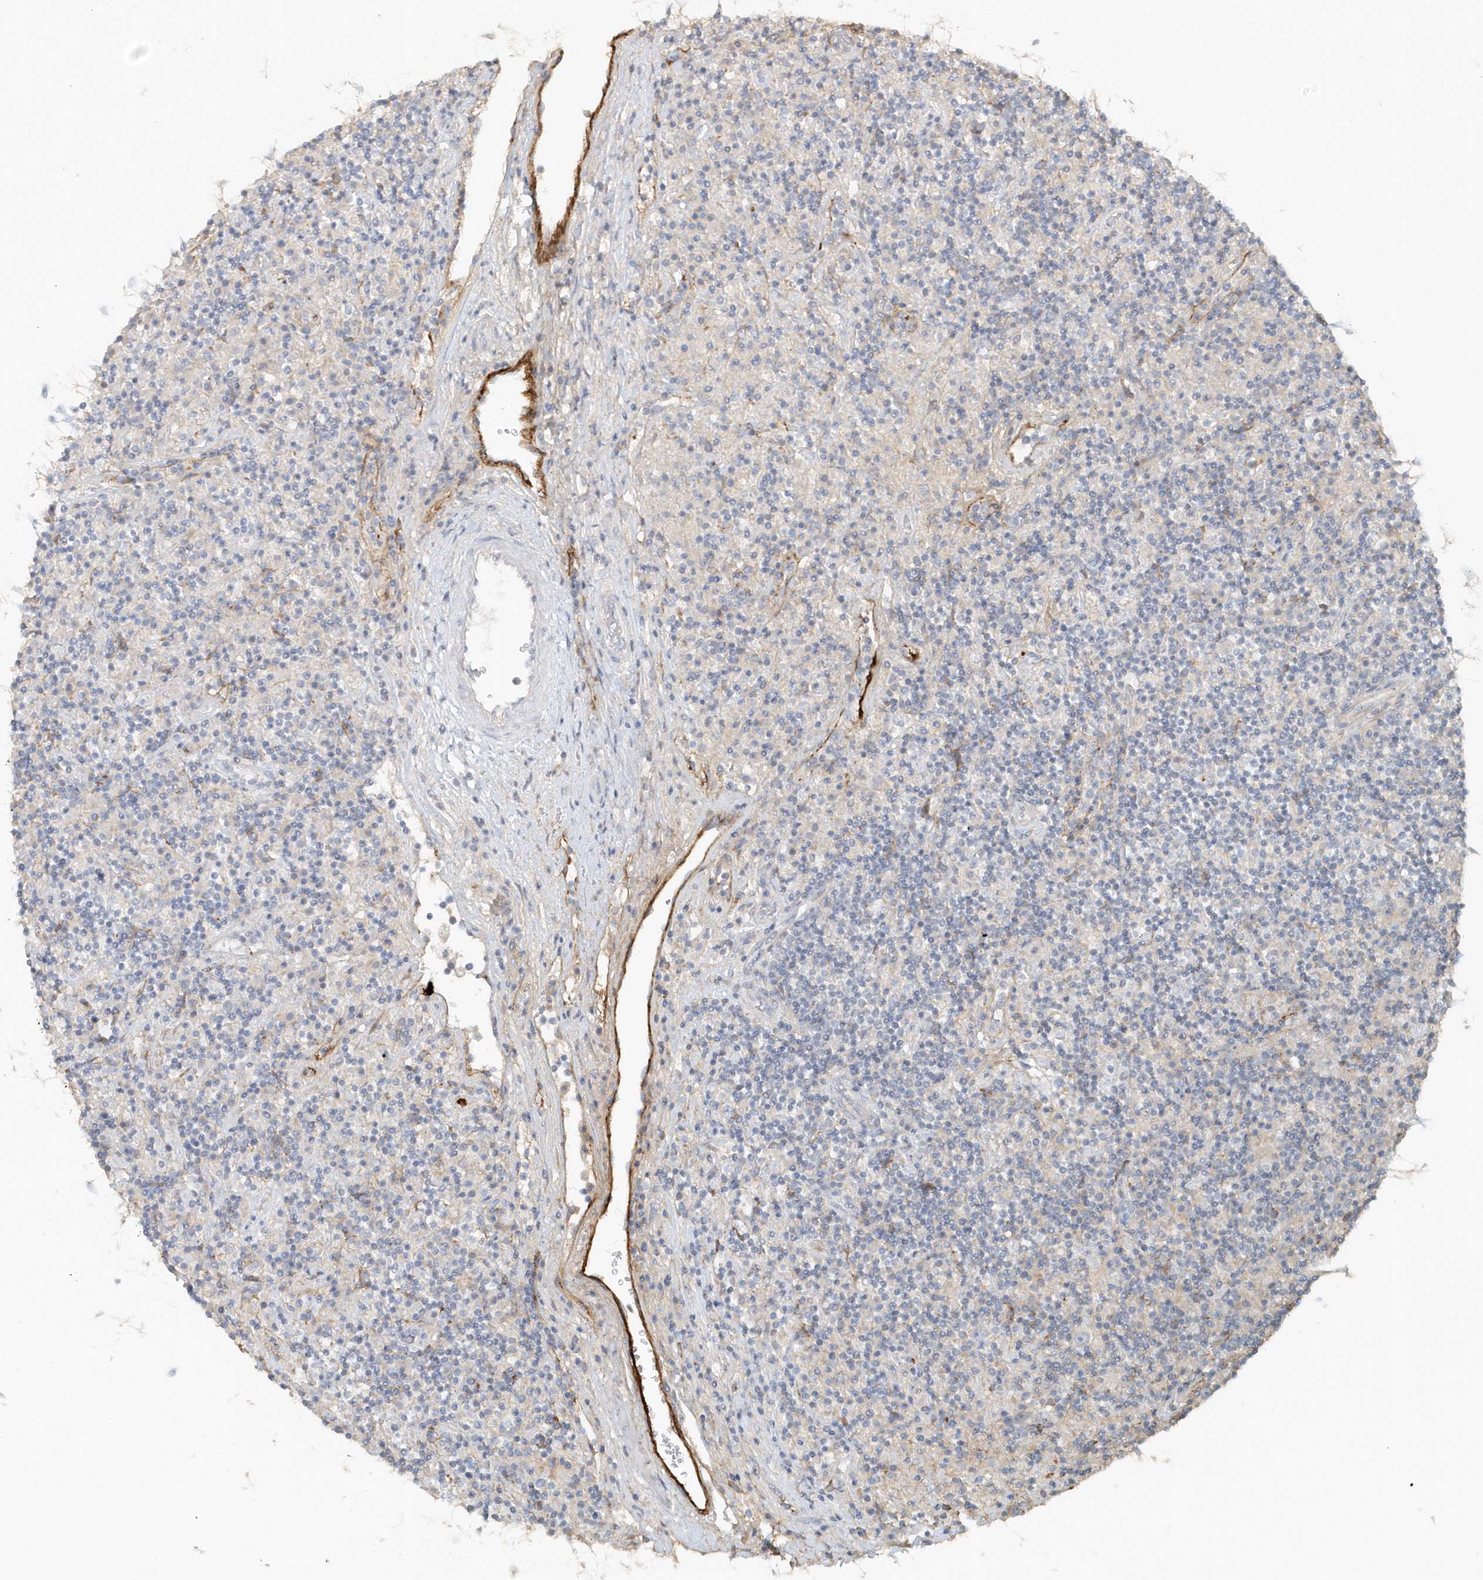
{"staining": {"intensity": "negative", "quantity": "none", "location": "none"}, "tissue": "lymphoma", "cell_type": "Tumor cells", "image_type": "cancer", "snomed": [{"axis": "morphology", "description": "Hodgkin's disease, NOS"}, {"axis": "topography", "description": "Lymph node"}], "caption": "A micrograph of lymphoma stained for a protein demonstrates no brown staining in tumor cells.", "gene": "MMRN1", "patient": {"sex": "male", "age": 70}}